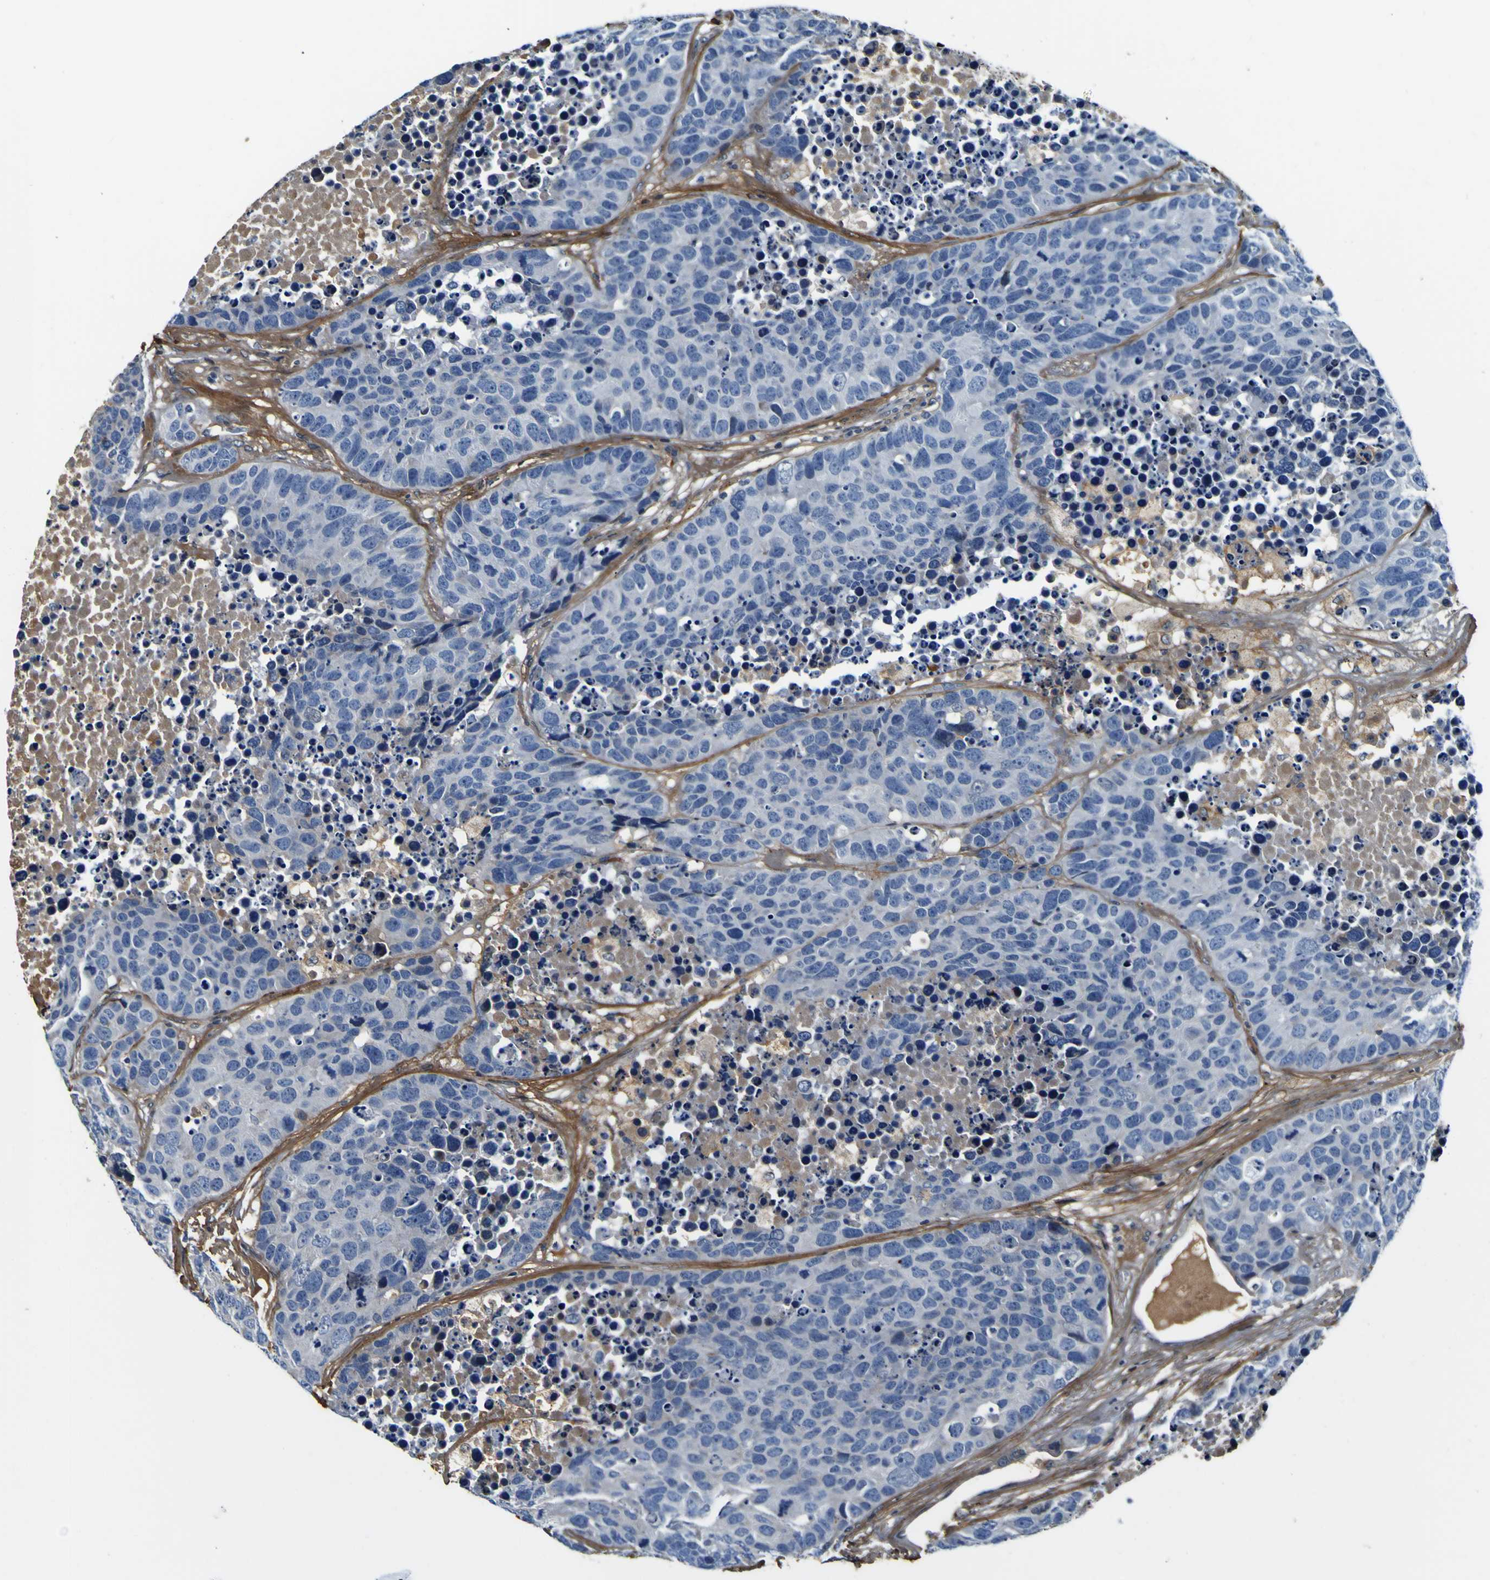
{"staining": {"intensity": "negative", "quantity": "none", "location": "none"}, "tissue": "carcinoid", "cell_type": "Tumor cells", "image_type": "cancer", "snomed": [{"axis": "morphology", "description": "Carcinoid, malignant, NOS"}, {"axis": "topography", "description": "Lung"}], "caption": "Tumor cells are negative for protein expression in human malignant carcinoid.", "gene": "POSTN", "patient": {"sex": "male", "age": 60}}